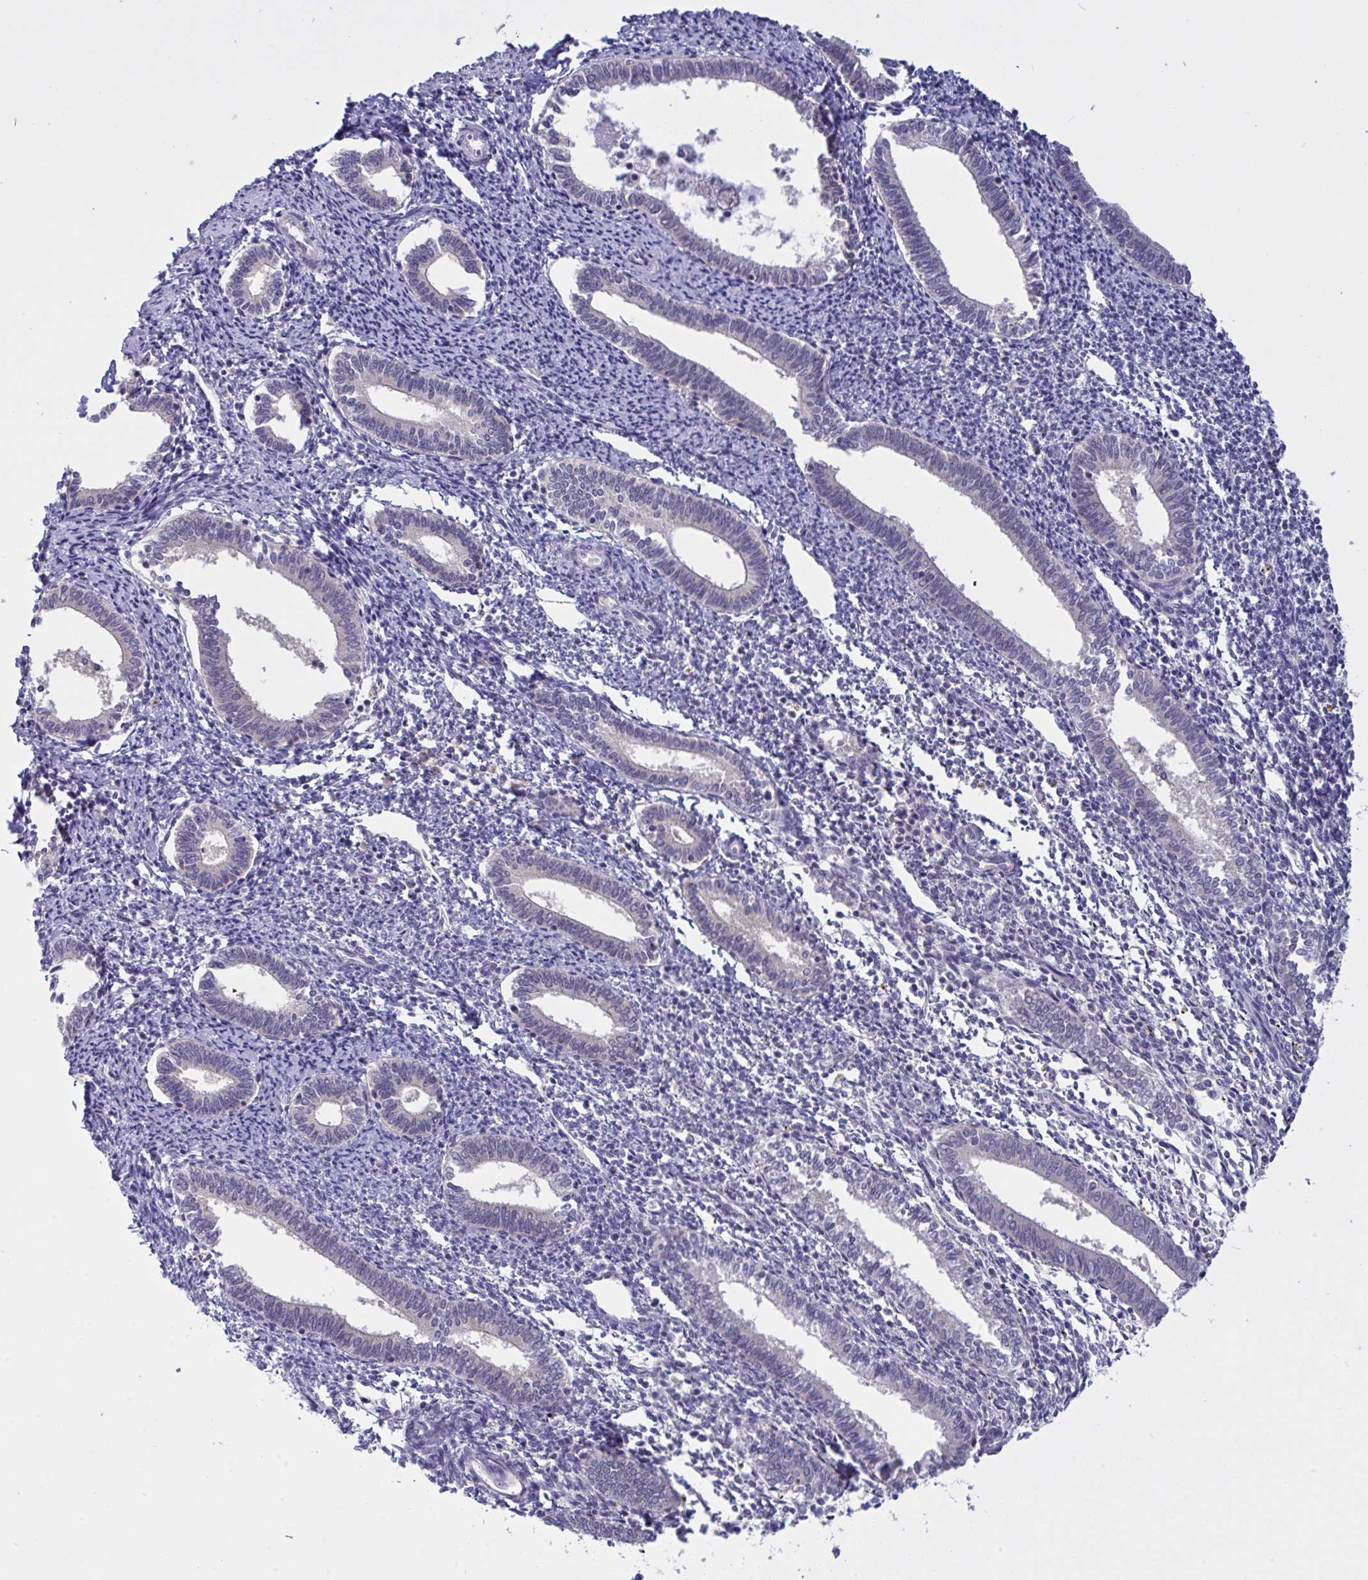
{"staining": {"intensity": "negative", "quantity": "none", "location": "none"}, "tissue": "endometrium", "cell_type": "Cells in endometrial stroma", "image_type": "normal", "snomed": [{"axis": "morphology", "description": "Normal tissue, NOS"}, {"axis": "topography", "description": "Endometrium"}], "caption": "Unremarkable endometrium was stained to show a protein in brown. There is no significant expression in cells in endometrial stroma. Brightfield microscopy of immunohistochemistry (IHC) stained with DAB (3,3'-diaminobenzidine) (brown) and hematoxylin (blue), captured at high magnification.", "gene": "TMEM41A", "patient": {"sex": "female", "age": 41}}